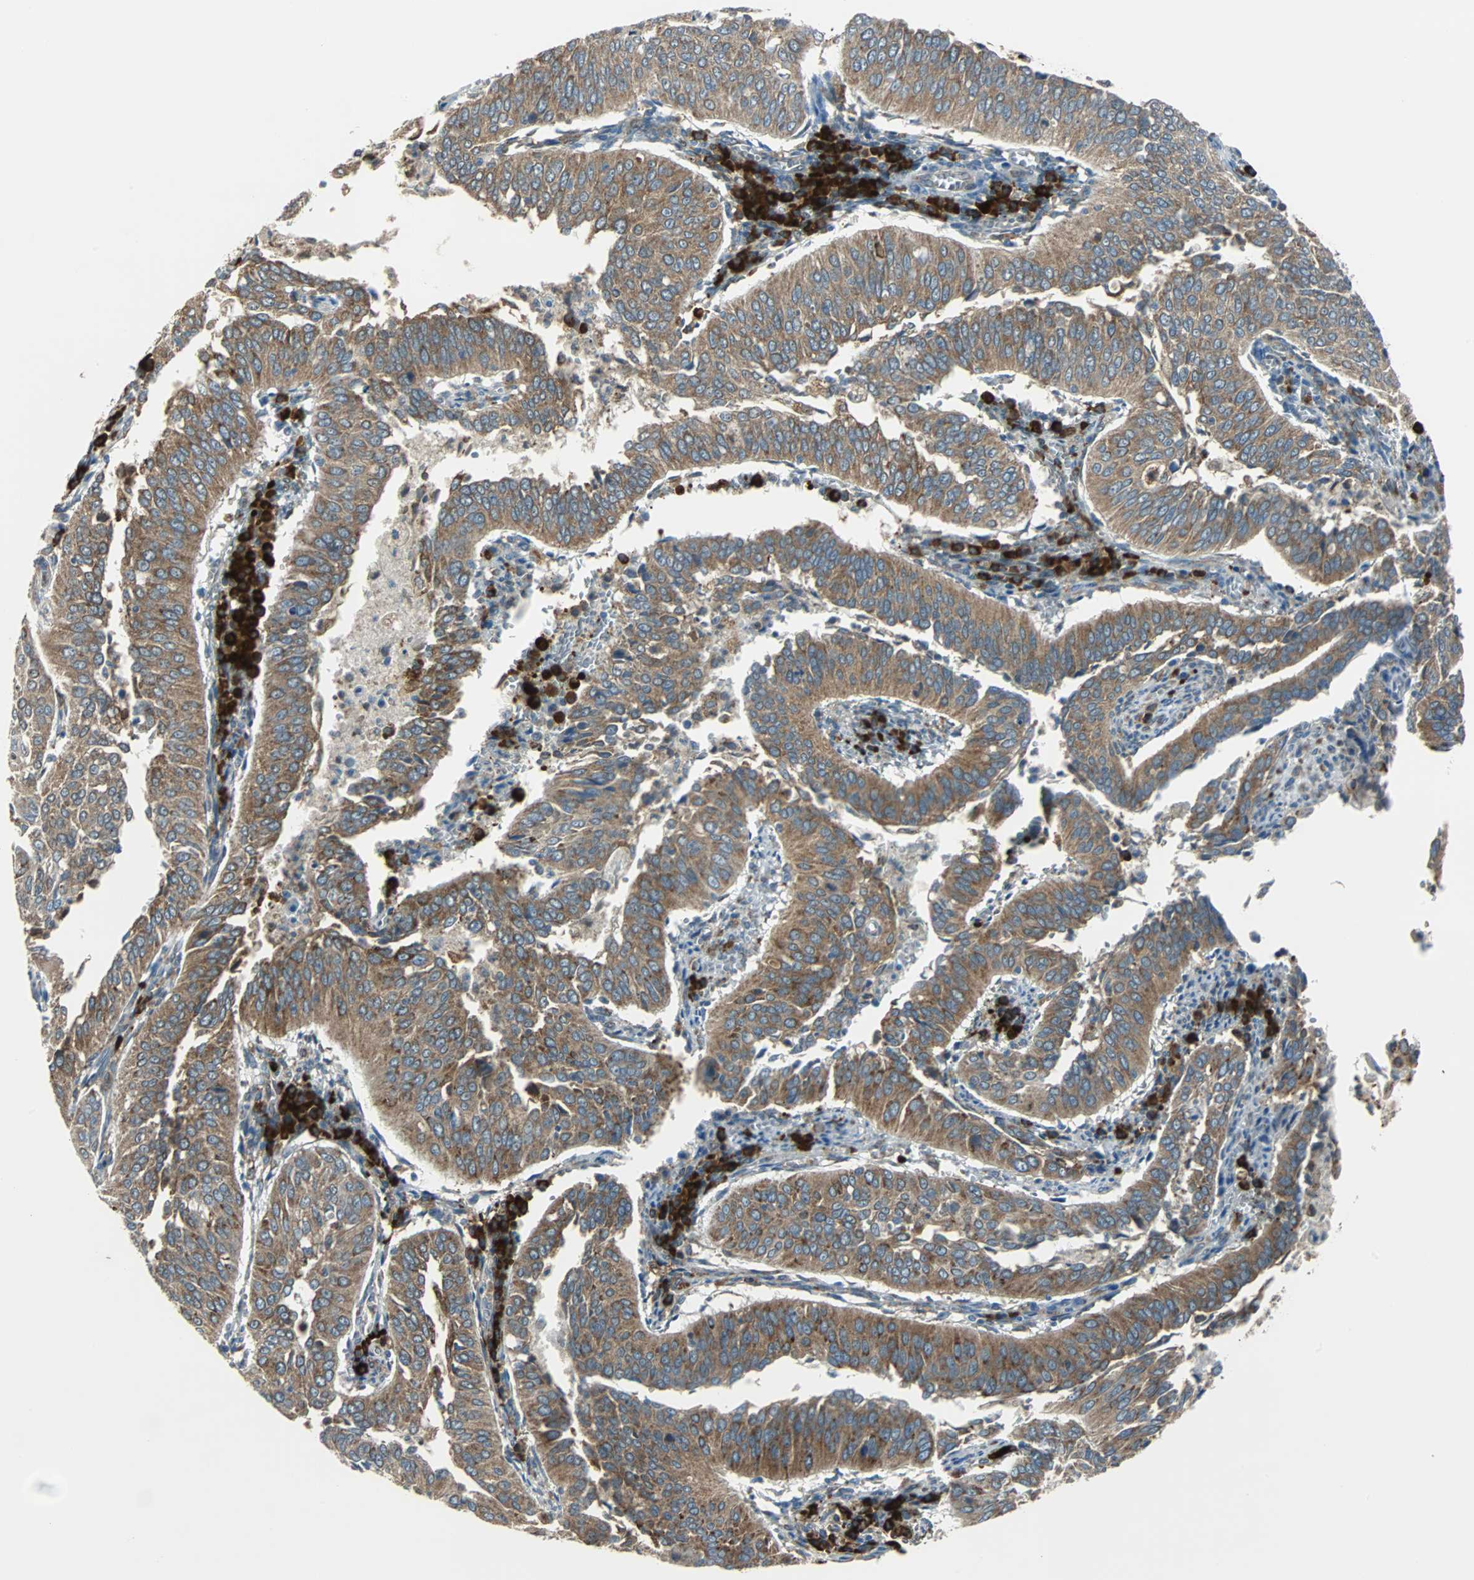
{"staining": {"intensity": "moderate", "quantity": ">75%", "location": "cytoplasmic/membranous"}, "tissue": "cervical cancer", "cell_type": "Tumor cells", "image_type": "cancer", "snomed": [{"axis": "morphology", "description": "Squamous cell carcinoma, NOS"}, {"axis": "topography", "description": "Cervix"}], "caption": "Moderate cytoplasmic/membranous protein expression is present in approximately >75% of tumor cells in cervical cancer (squamous cell carcinoma). (DAB (3,3'-diaminobenzidine) = brown stain, brightfield microscopy at high magnification).", "gene": "PDIA4", "patient": {"sex": "female", "age": 39}}